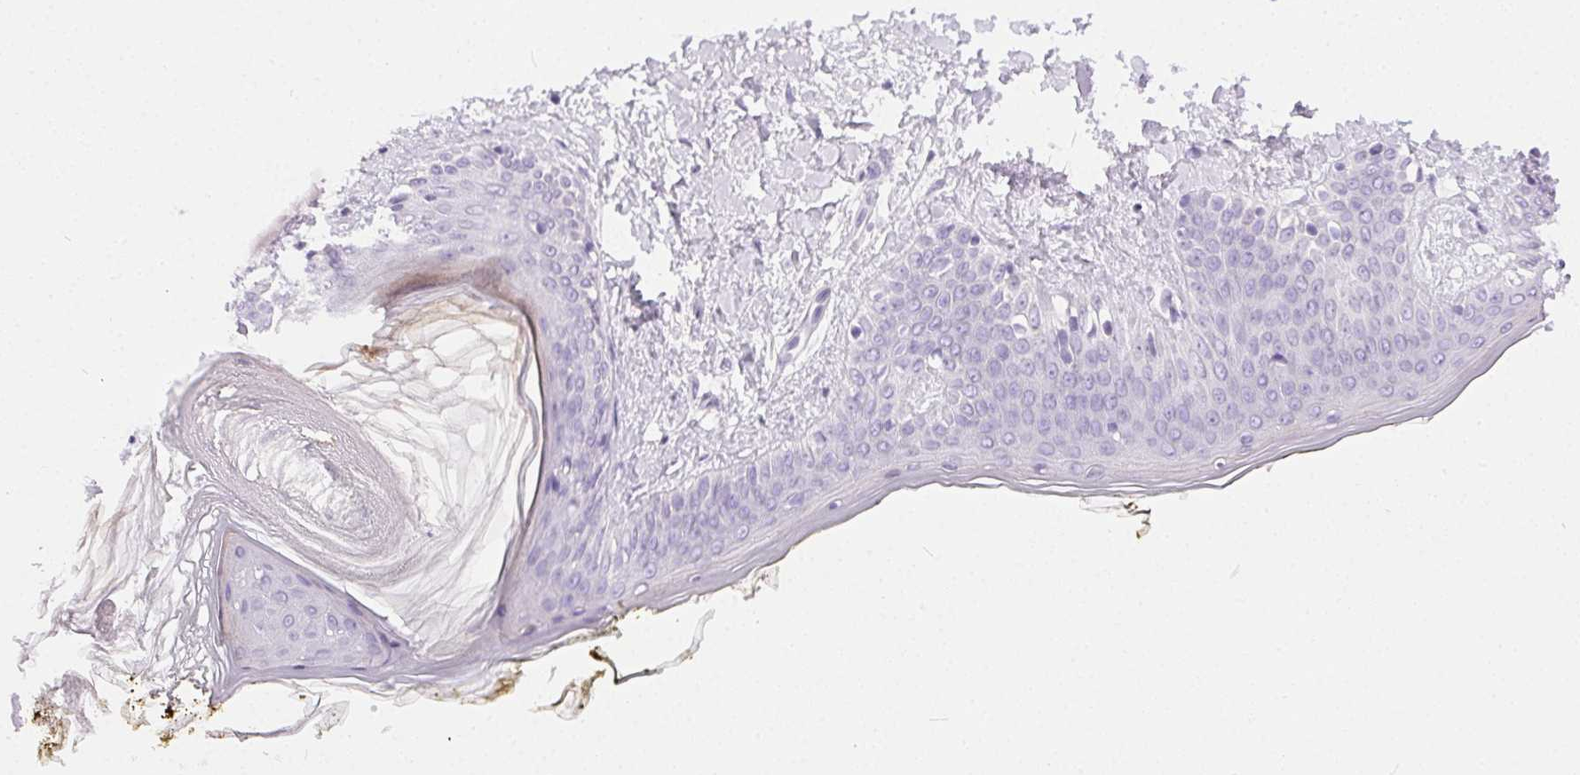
{"staining": {"intensity": "negative", "quantity": "none", "location": "none"}, "tissue": "skin", "cell_type": "Fibroblasts", "image_type": "normal", "snomed": [{"axis": "morphology", "description": "Normal tissue, NOS"}, {"axis": "topography", "description": "Skin"}], "caption": "DAB immunohistochemical staining of normal skin shows no significant staining in fibroblasts. (DAB (3,3'-diaminobenzidine) immunohistochemistry (IHC) with hematoxylin counter stain).", "gene": "C20orf85", "patient": {"sex": "female", "age": 34}}